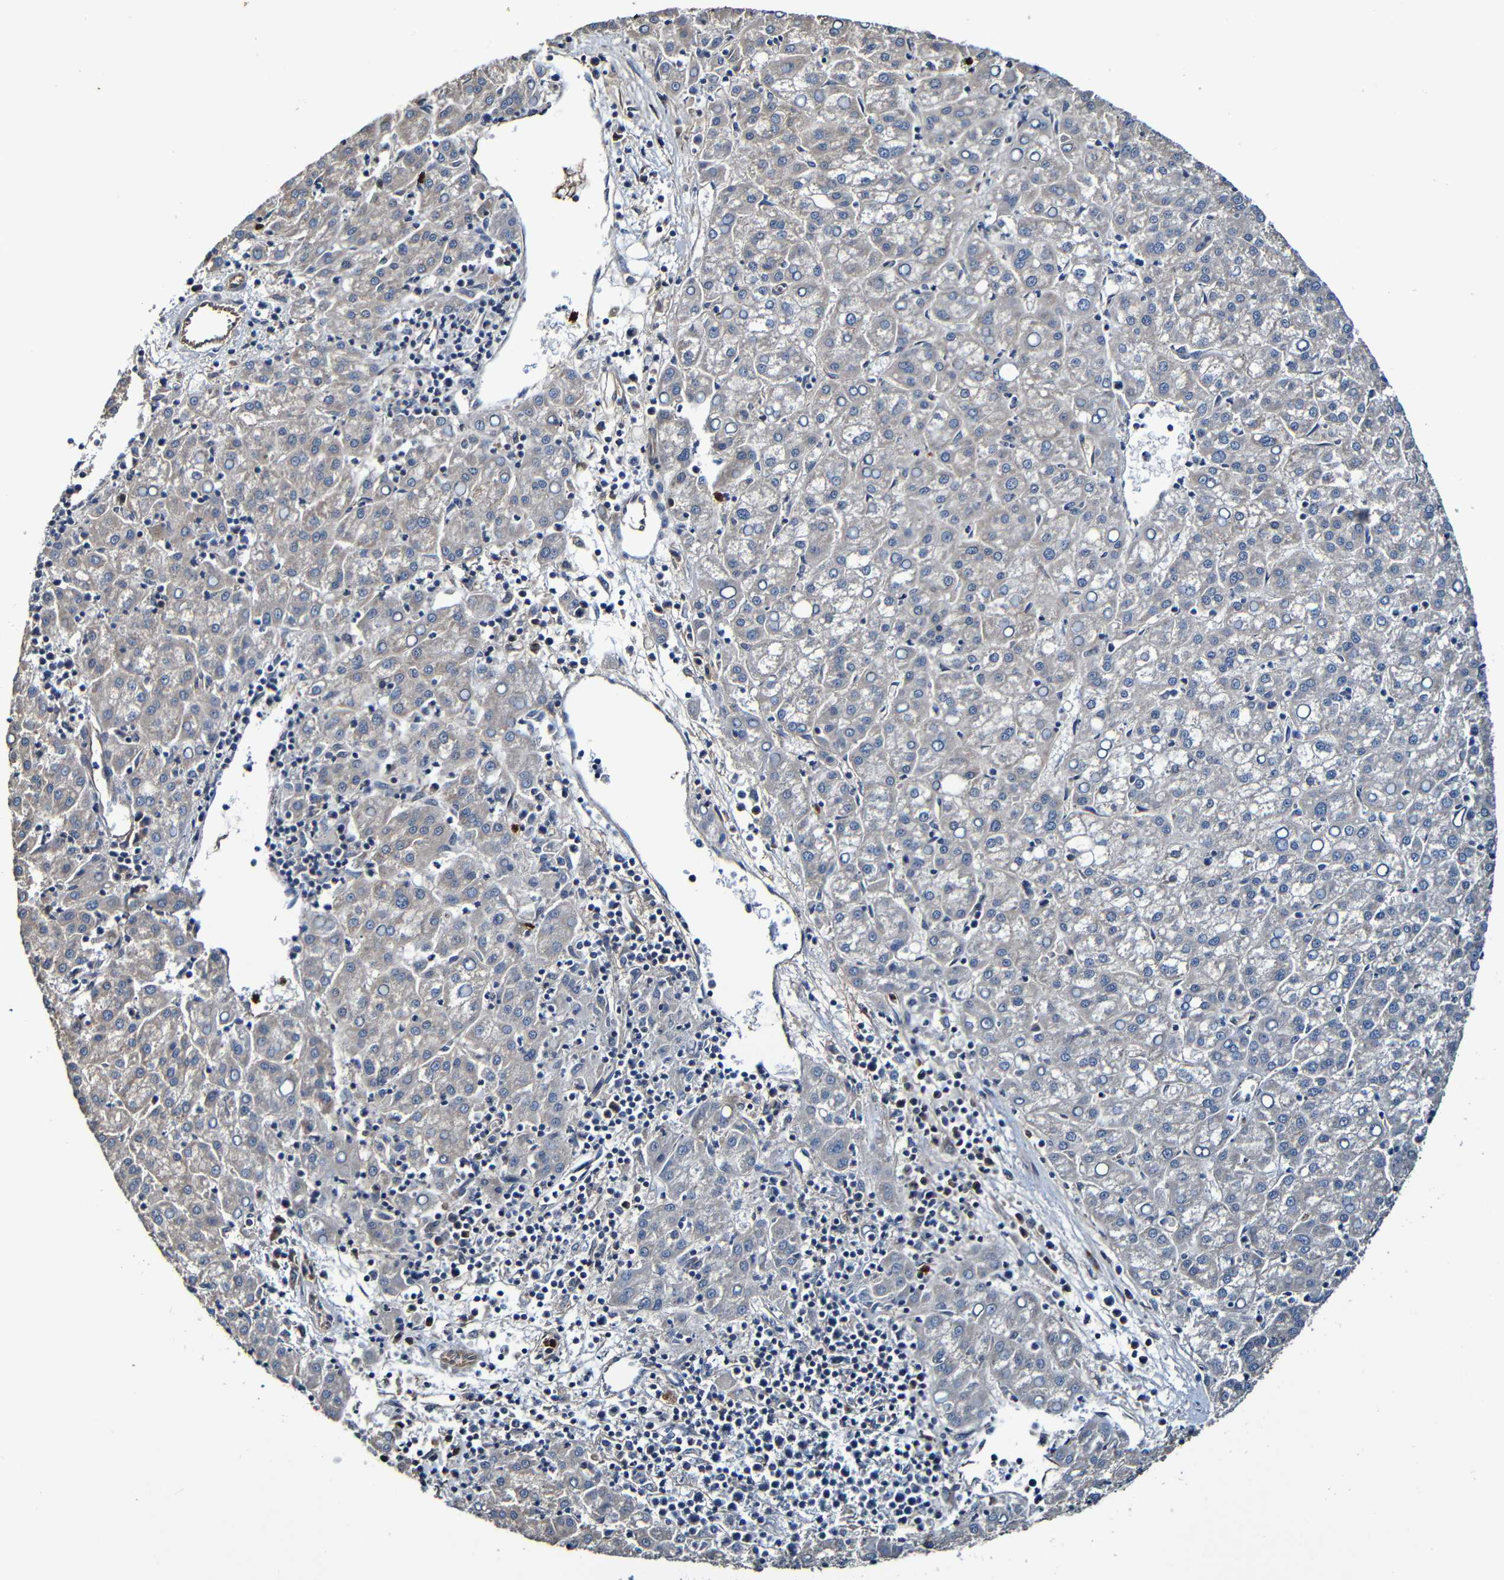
{"staining": {"intensity": "weak", "quantity": "25%-75%", "location": "cytoplasmic/membranous"}, "tissue": "liver cancer", "cell_type": "Tumor cells", "image_type": "cancer", "snomed": [{"axis": "morphology", "description": "Carcinoma, Hepatocellular, NOS"}, {"axis": "topography", "description": "Liver"}], "caption": "Liver hepatocellular carcinoma stained for a protein (brown) shows weak cytoplasmic/membranous positive staining in about 25%-75% of tumor cells.", "gene": "ADAM15", "patient": {"sex": "female", "age": 58}}